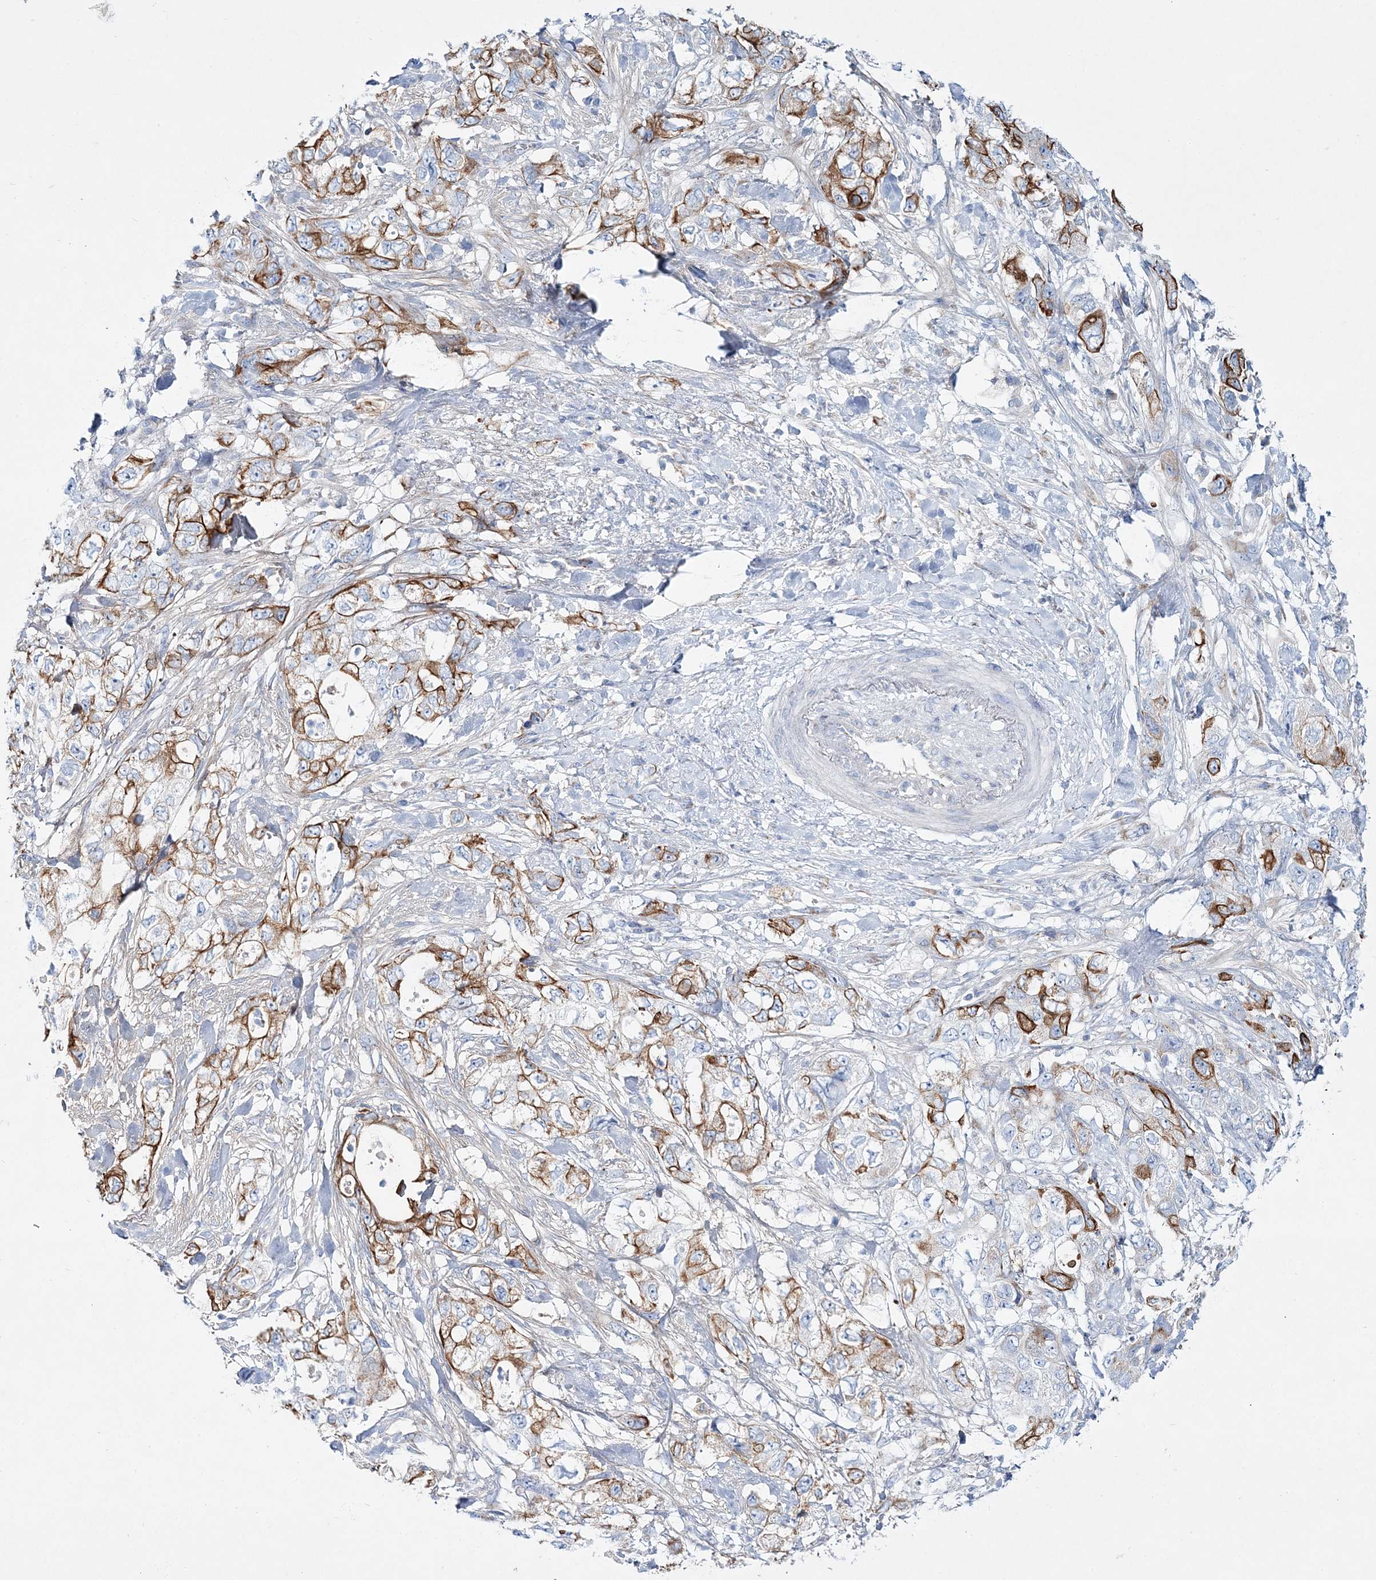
{"staining": {"intensity": "strong", "quantity": "25%-75%", "location": "cytoplasmic/membranous"}, "tissue": "pancreatic cancer", "cell_type": "Tumor cells", "image_type": "cancer", "snomed": [{"axis": "morphology", "description": "Adenocarcinoma, NOS"}, {"axis": "topography", "description": "Pancreas"}], "caption": "About 25%-75% of tumor cells in human pancreatic cancer (adenocarcinoma) show strong cytoplasmic/membranous protein expression as visualized by brown immunohistochemical staining.", "gene": "ADGRL1", "patient": {"sex": "female", "age": 73}}